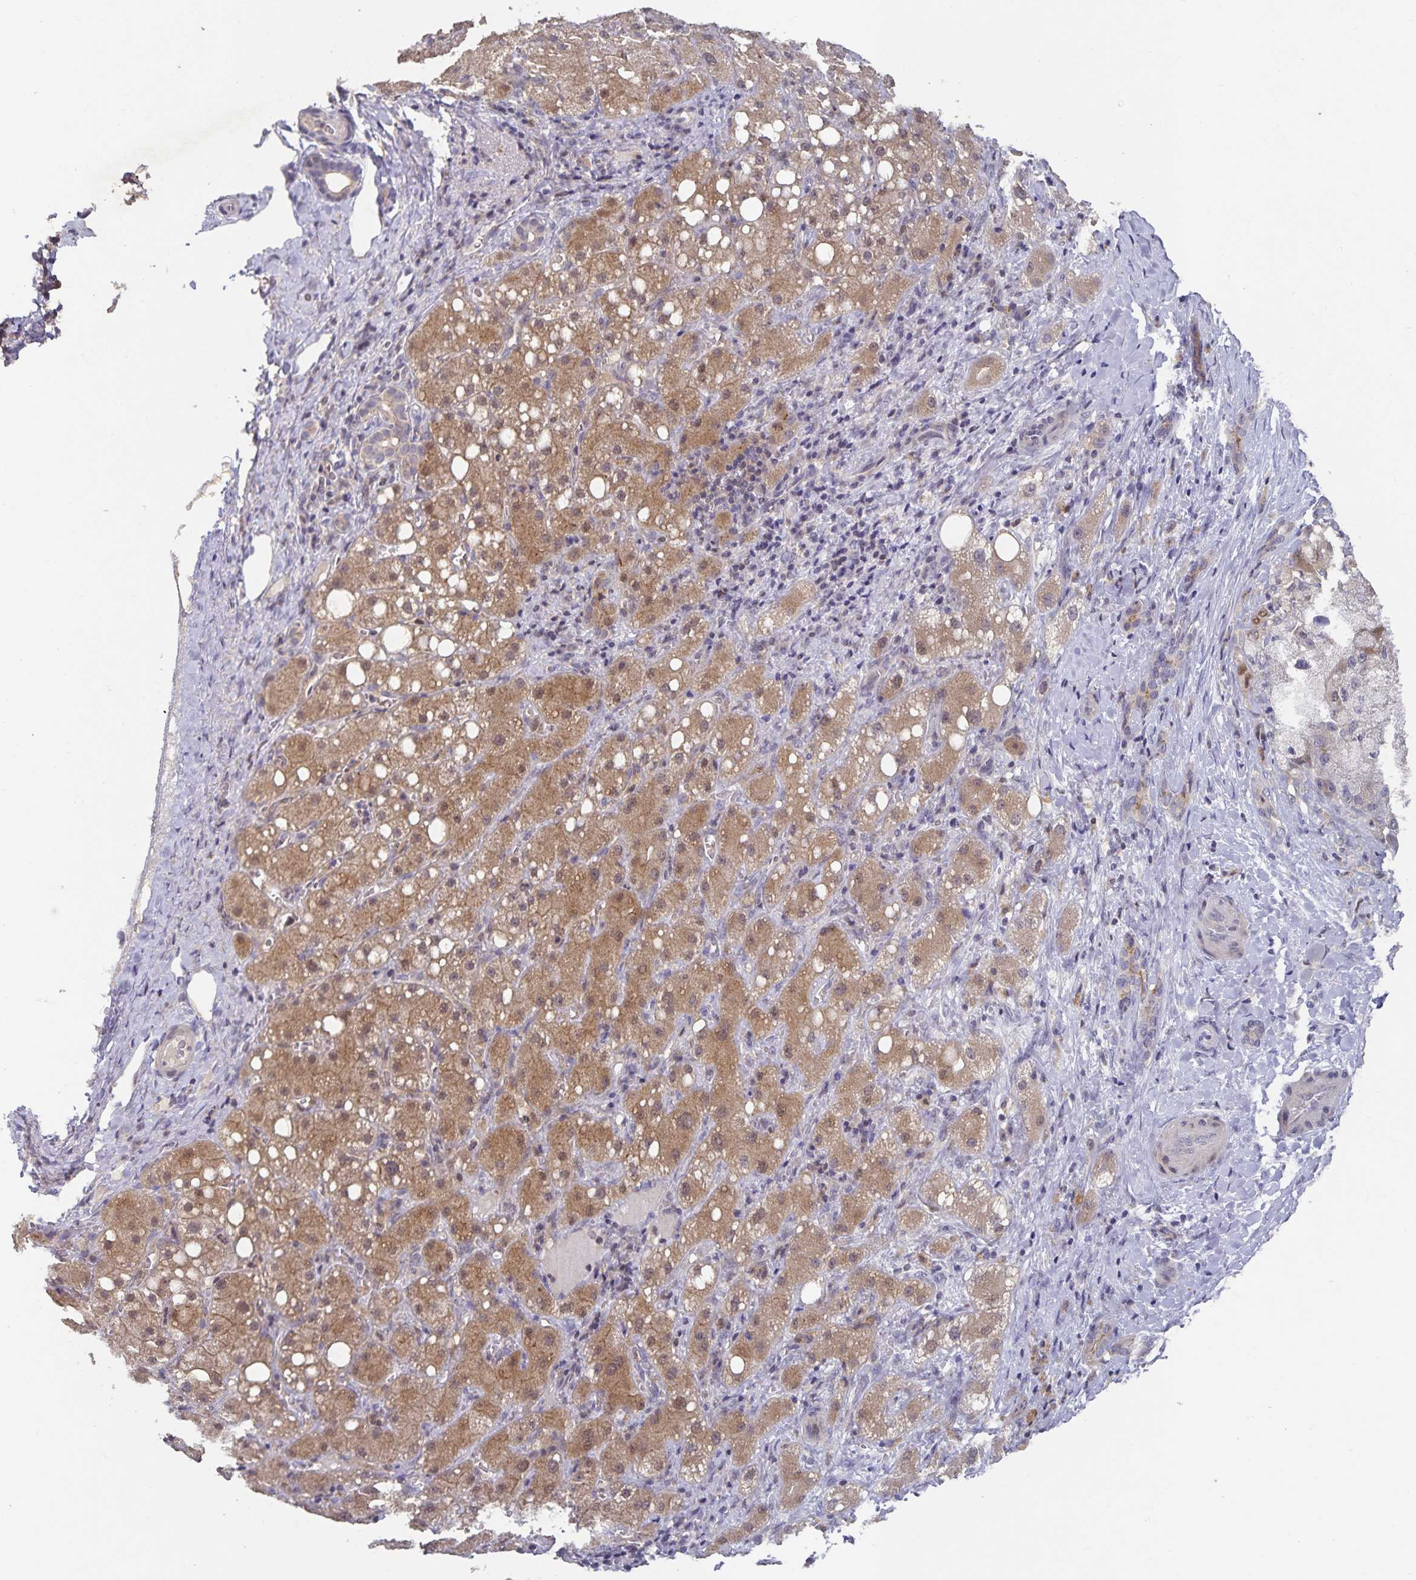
{"staining": {"intensity": "moderate", "quantity": "25%-75%", "location": "cytoplasmic/membranous,nuclear"}, "tissue": "liver cancer", "cell_type": "Tumor cells", "image_type": "cancer", "snomed": [{"axis": "morphology", "description": "Carcinoma, Hepatocellular, NOS"}, {"axis": "topography", "description": "Liver"}], "caption": "Brown immunohistochemical staining in human hepatocellular carcinoma (liver) demonstrates moderate cytoplasmic/membranous and nuclear positivity in about 25%-75% of tumor cells.", "gene": "HEPN1", "patient": {"sex": "male", "age": 67}}